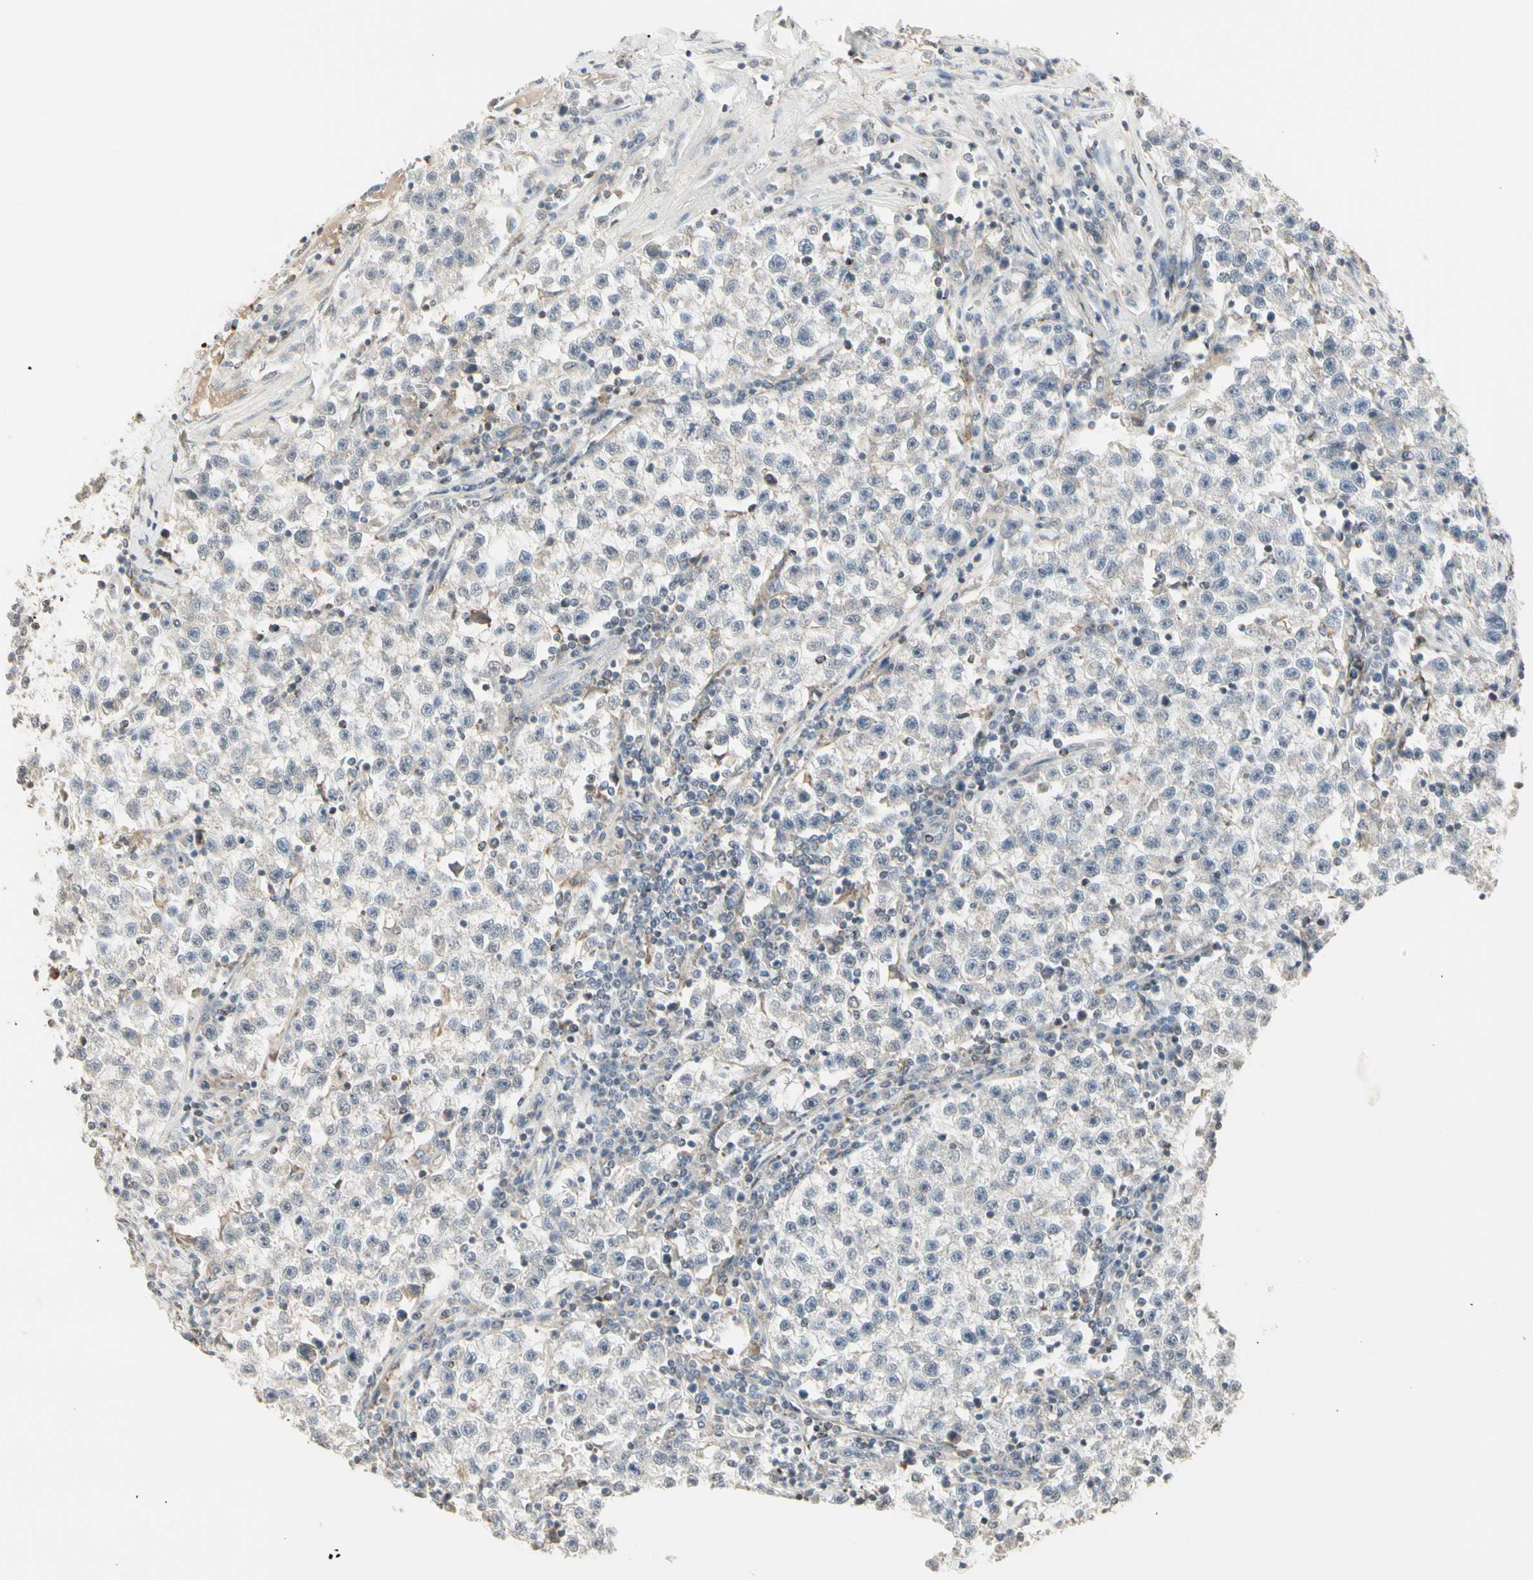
{"staining": {"intensity": "negative", "quantity": "none", "location": "none"}, "tissue": "testis cancer", "cell_type": "Tumor cells", "image_type": "cancer", "snomed": [{"axis": "morphology", "description": "Seminoma, NOS"}, {"axis": "topography", "description": "Testis"}], "caption": "Seminoma (testis) was stained to show a protein in brown. There is no significant staining in tumor cells.", "gene": "TMEM176A", "patient": {"sex": "male", "age": 22}}